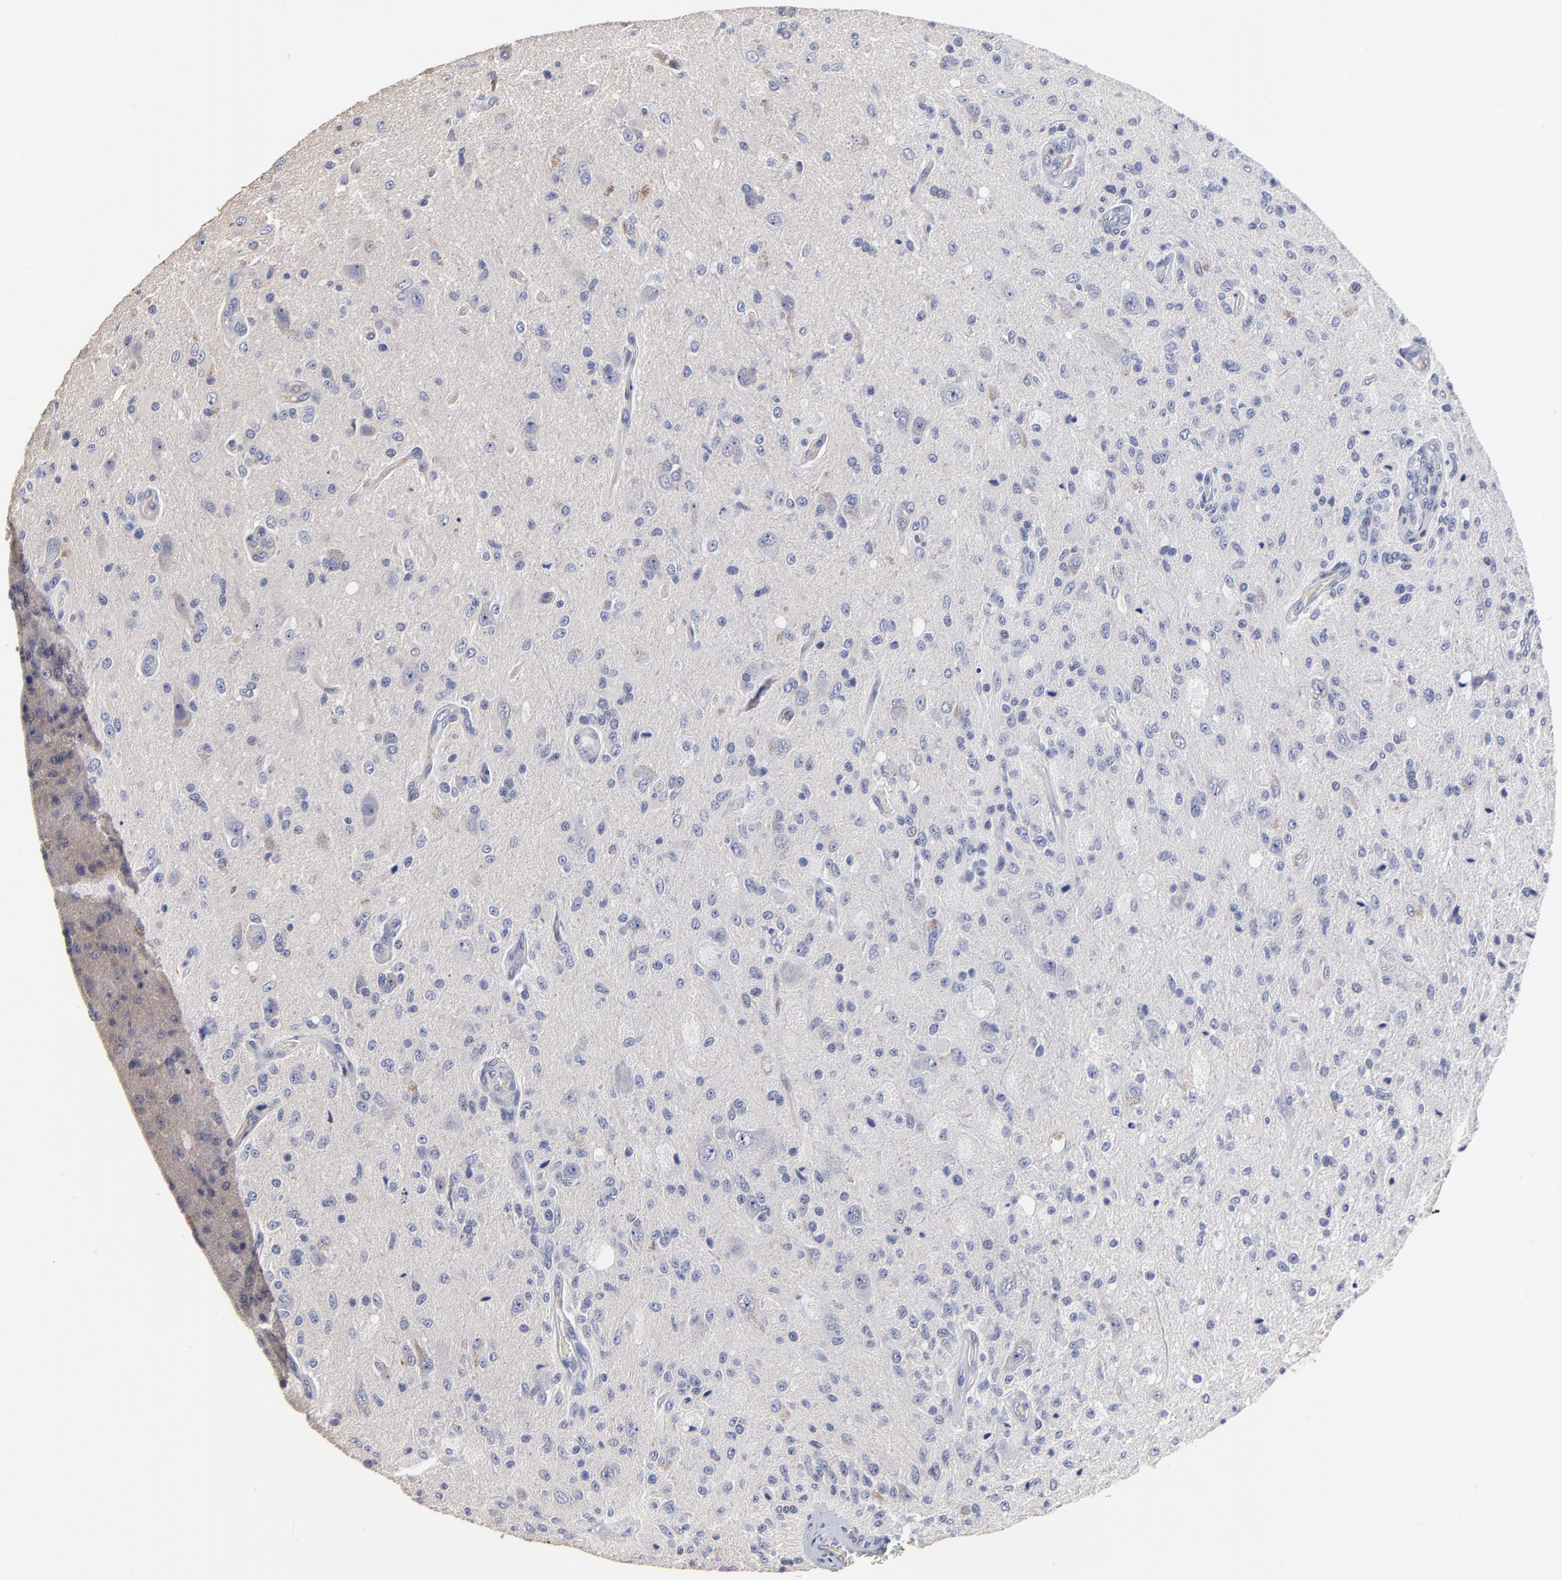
{"staining": {"intensity": "negative", "quantity": "none", "location": "none"}, "tissue": "glioma", "cell_type": "Tumor cells", "image_type": "cancer", "snomed": [{"axis": "morphology", "description": "Normal tissue, NOS"}, {"axis": "morphology", "description": "Glioma, malignant, High grade"}, {"axis": "topography", "description": "Cerebral cortex"}], "caption": "The IHC micrograph has no significant positivity in tumor cells of glioma tissue. (DAB immunohistochemistry (IHC) visualized using brightfield microscopy, high magnification).", "gene": "TRAT1", "patient": {"sex": "male", "age": 77}}